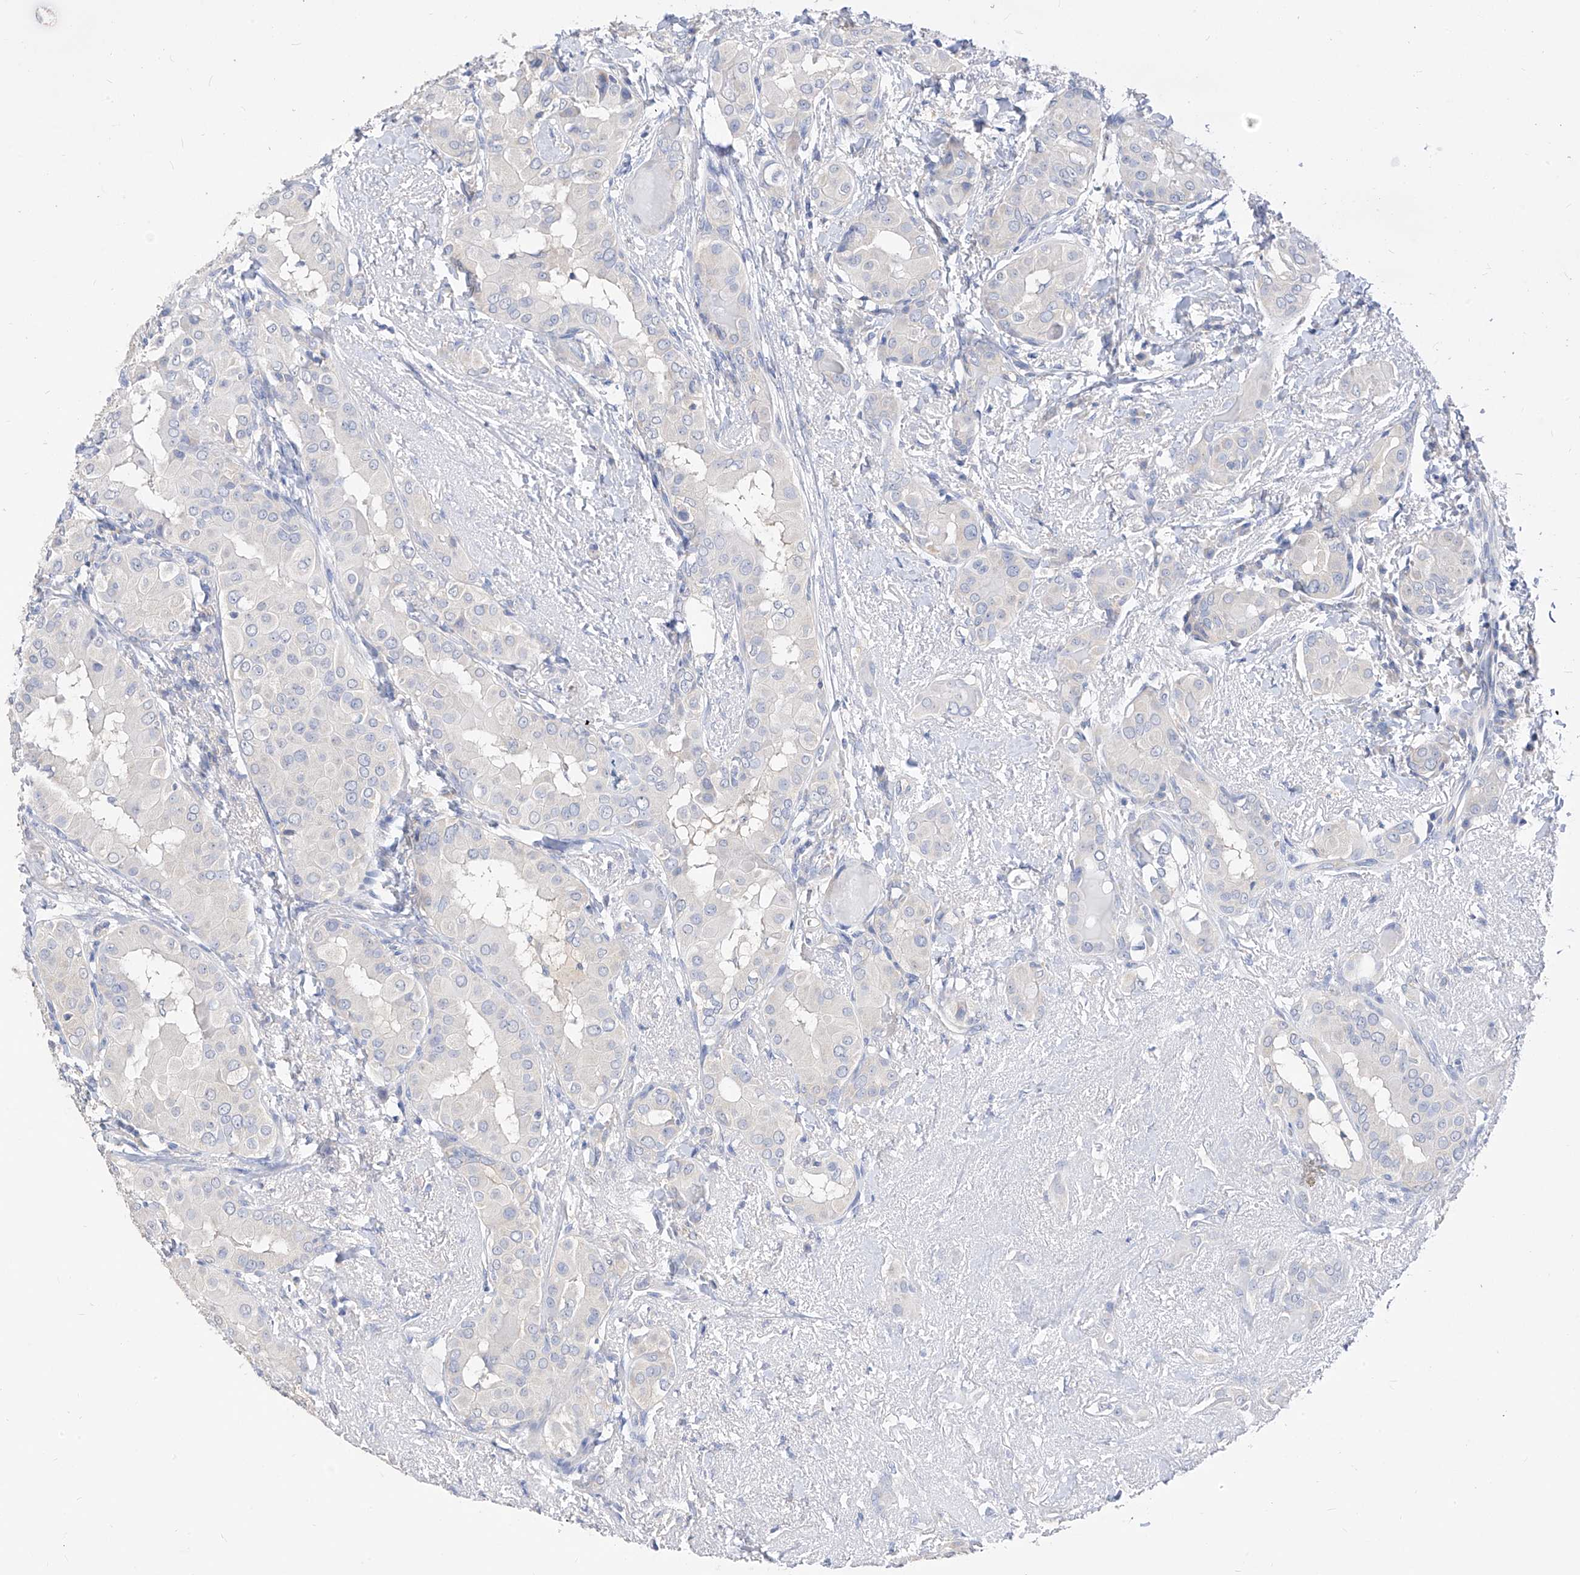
{"staining": {"intensity": "negative", "quantity": "none", "location": "none"}, "tissue": "thyroid cancer", "cell_type": "Tumor cells", "image_type": "cancer", "snomed": [{"axis": "morphology", "description": "Papillary adenocarcinoma, NOS"}, {"axis": "topography", "description": "Thyroid gland"}], "caption": "Thyroid cancer (papillary adenocarcinoma) was stained to show a protein in brown. There is no significant expression in tumor cells.", "gene": "ZZEF1", "patient": {"sex": "male", "age": 33}}